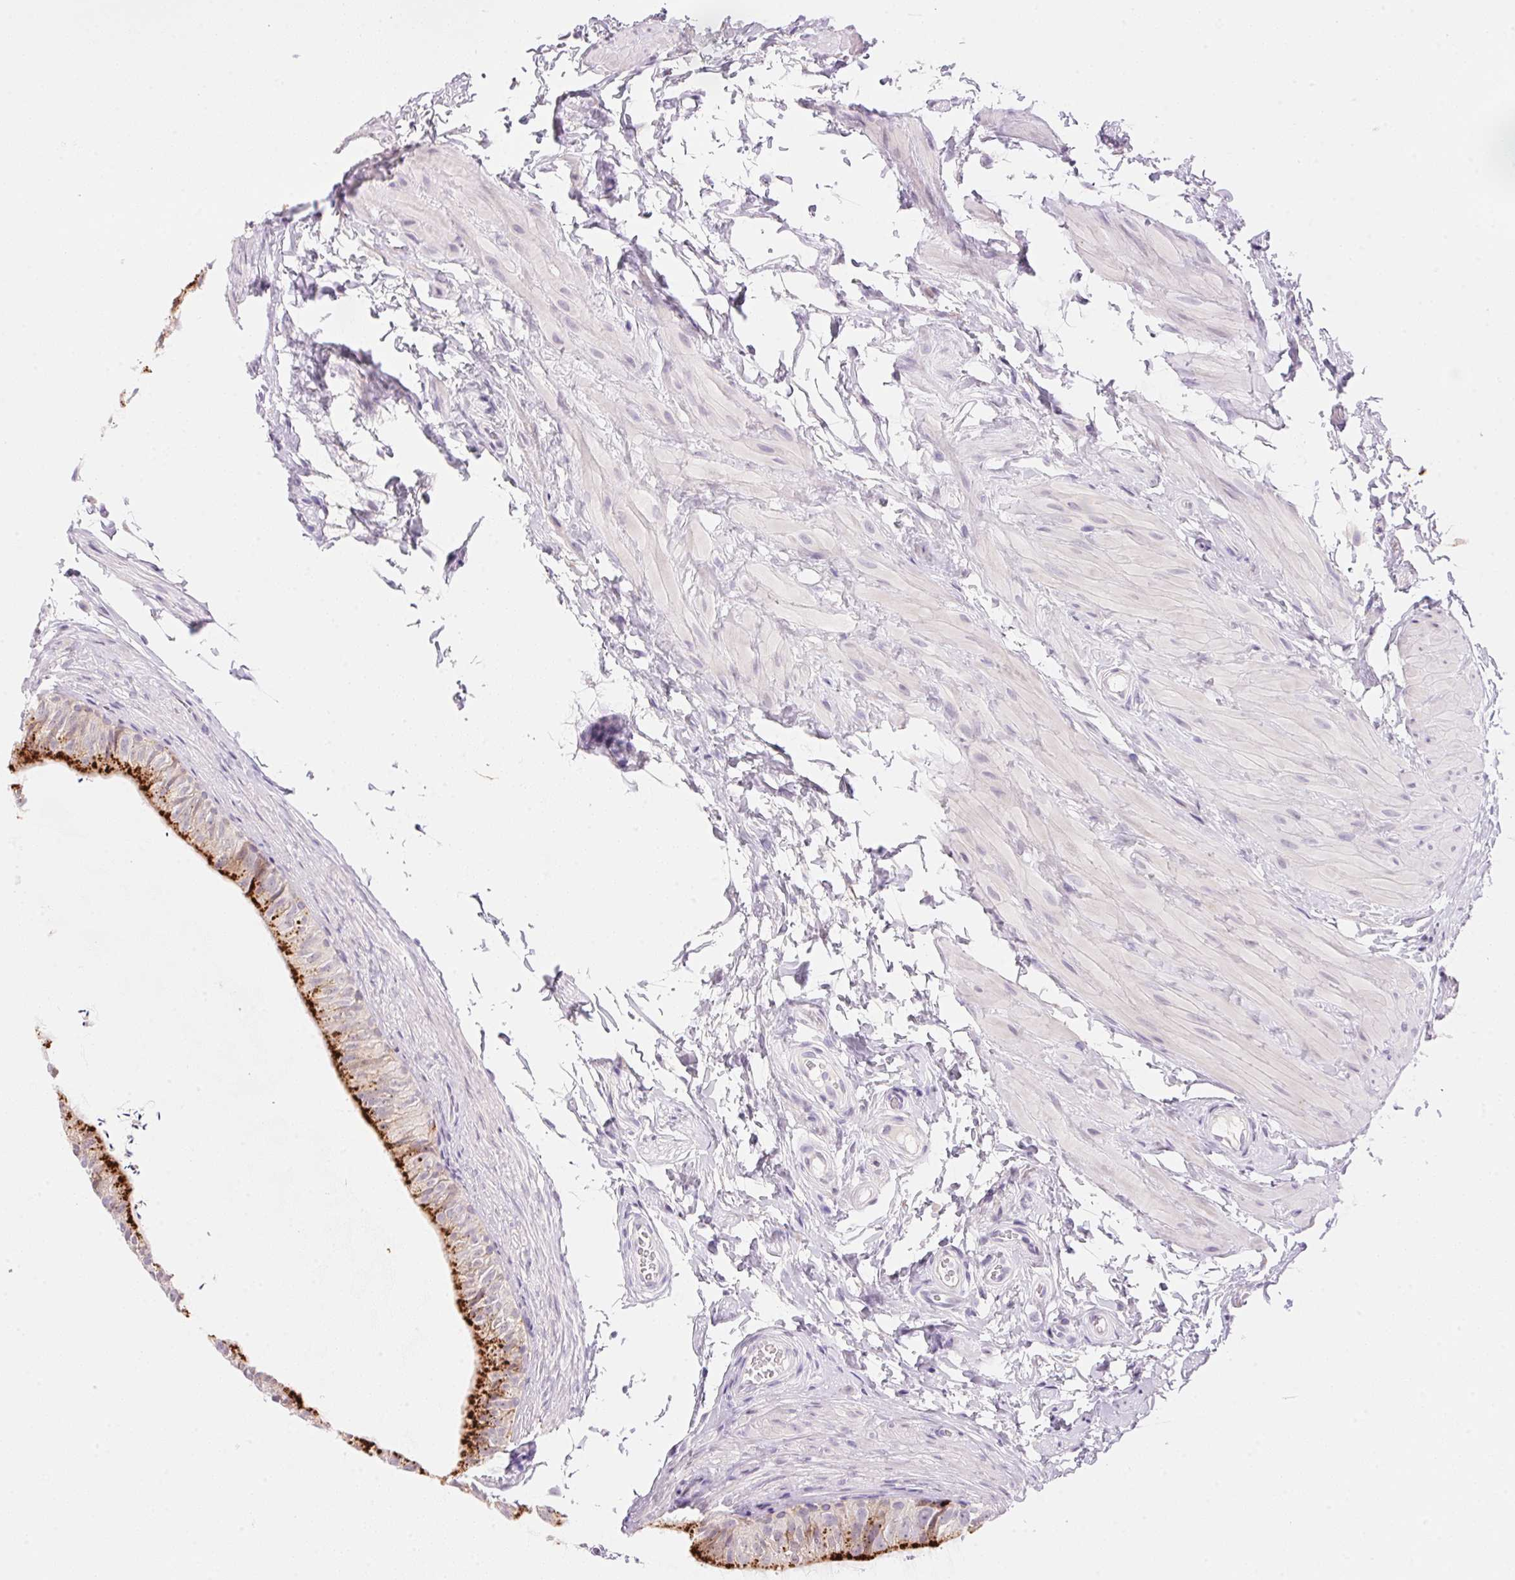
{"staining": {"intensity": "strong", "quantity": ">75%", "location": "cytoplasmic/membranous"}, "tissue": "epididymis", "cell_type": "Glandular cells", "image_type": "normal", "snomed": [{"axis": "morphology", "description": "Normal tissue, NOS"}, {"axis": "topography", "description": "Epididymis, spermatic cord, NOS"}, {"axis": "topography", "description": "Epididymis"}, {"axis": "topography", "description": "Peripheral nerve tissue"}], "caption": "This photomicrograph displays immunohistochemistry staining of unremarkable human epididymis, with high strong cytoplasmic/membranous staining in about >75% of glandular cells.", "gene": "TEKT1", "patient": {"sex": "male", "age": 29}}